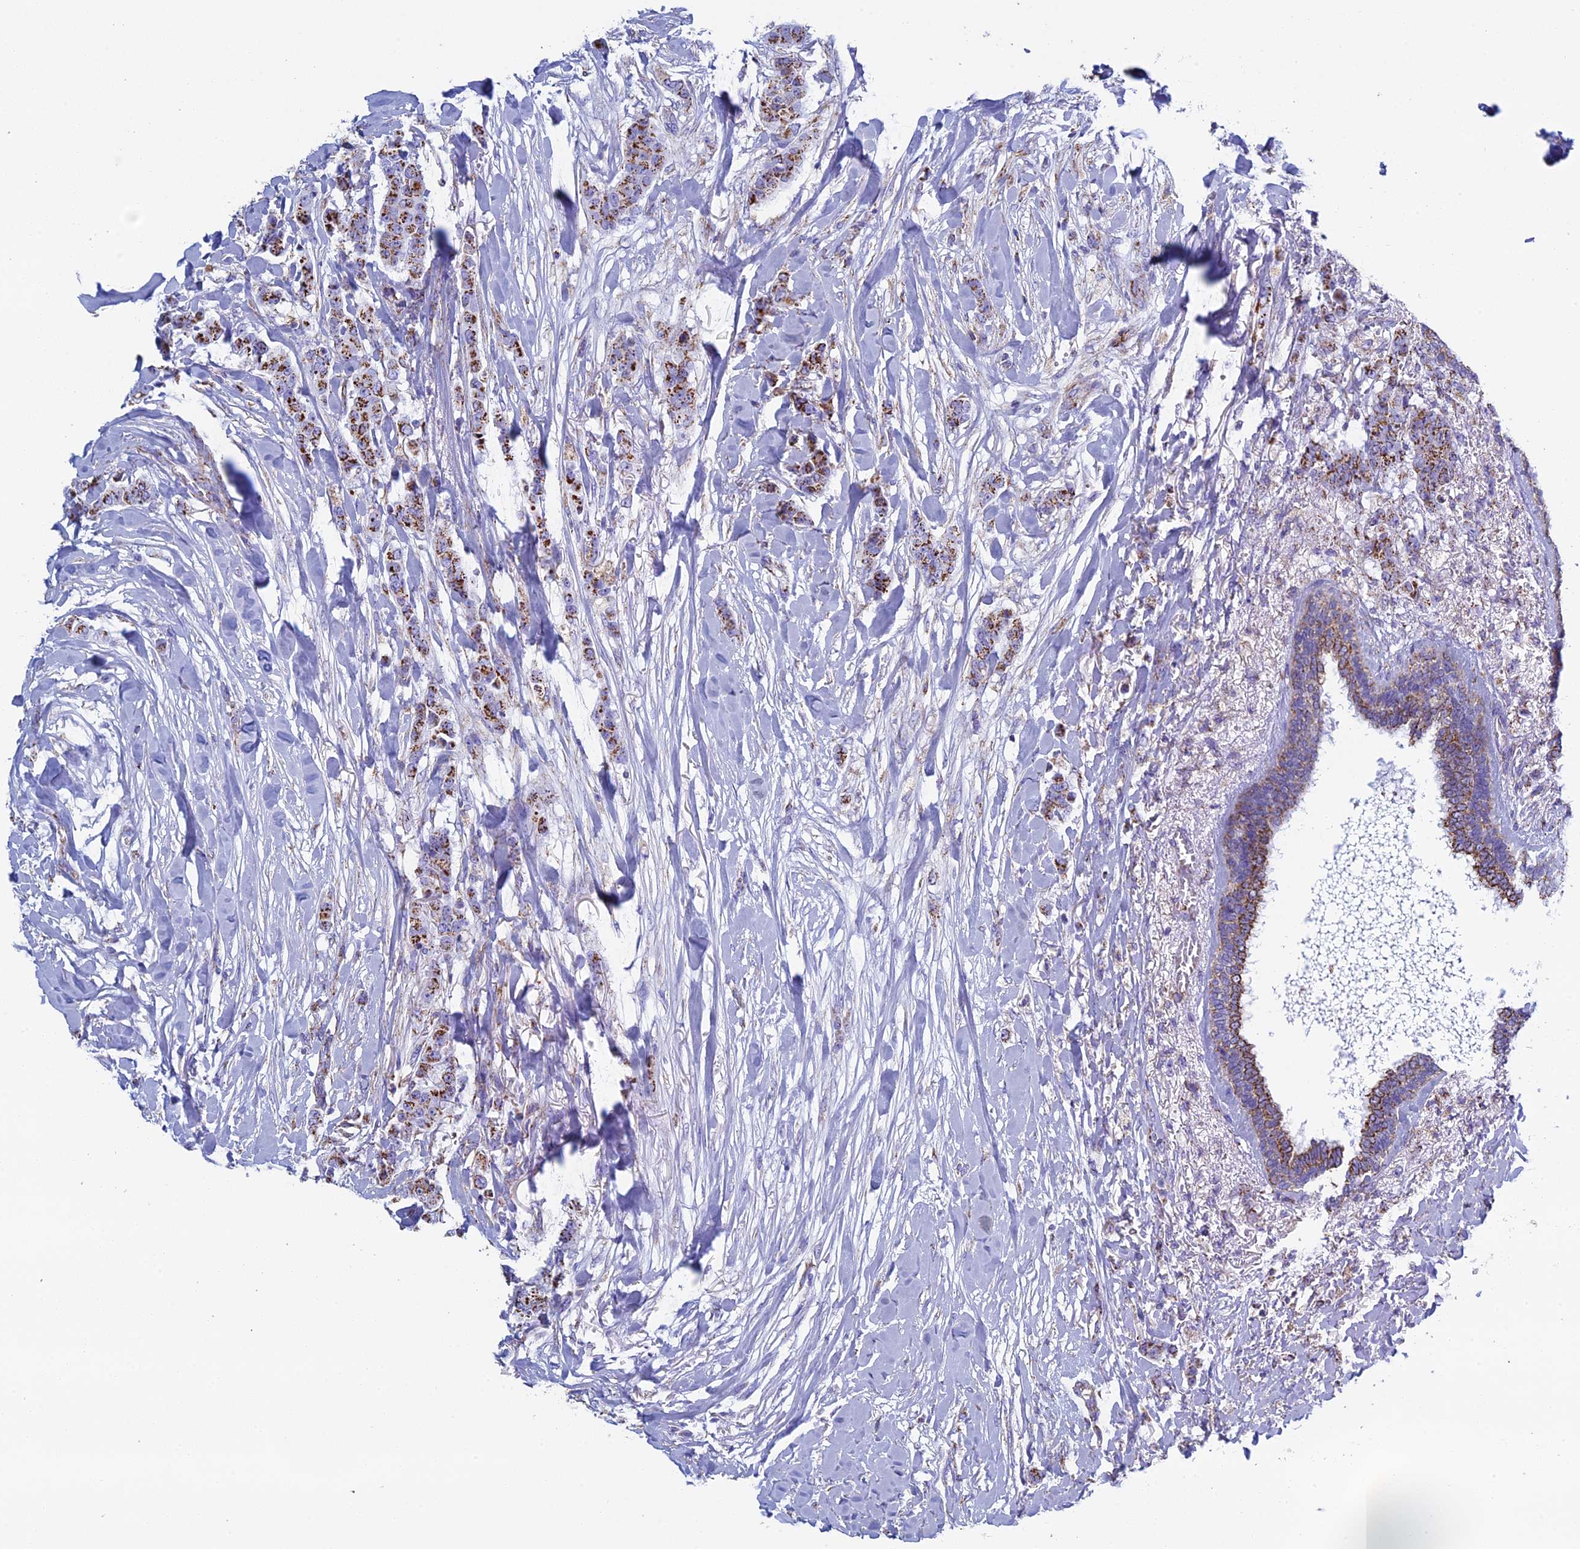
{"staining": {"intensity": "strong", "quantity": ">75%", "location": "cytoplasmic/membranous"}, "tissue": "breast cancer", "cell_type": "Tumor cells", "image_type": "cancer", "snomed": [{"axis": "morphology", "description": "Duct carcinoma"}, {"axis": "topography", "description": "Breast"}], "caption": "Breast cancer was stained to show a protein in brown. There is high levels of strong cytoplasmic/membranous expression in approximately >75% of tumor cells. The protein of interest is shown in brown color, while the nuclei are stained blue.", "gene": "UQCRFS1", "patient": {"sex": "female", "age": 40}}